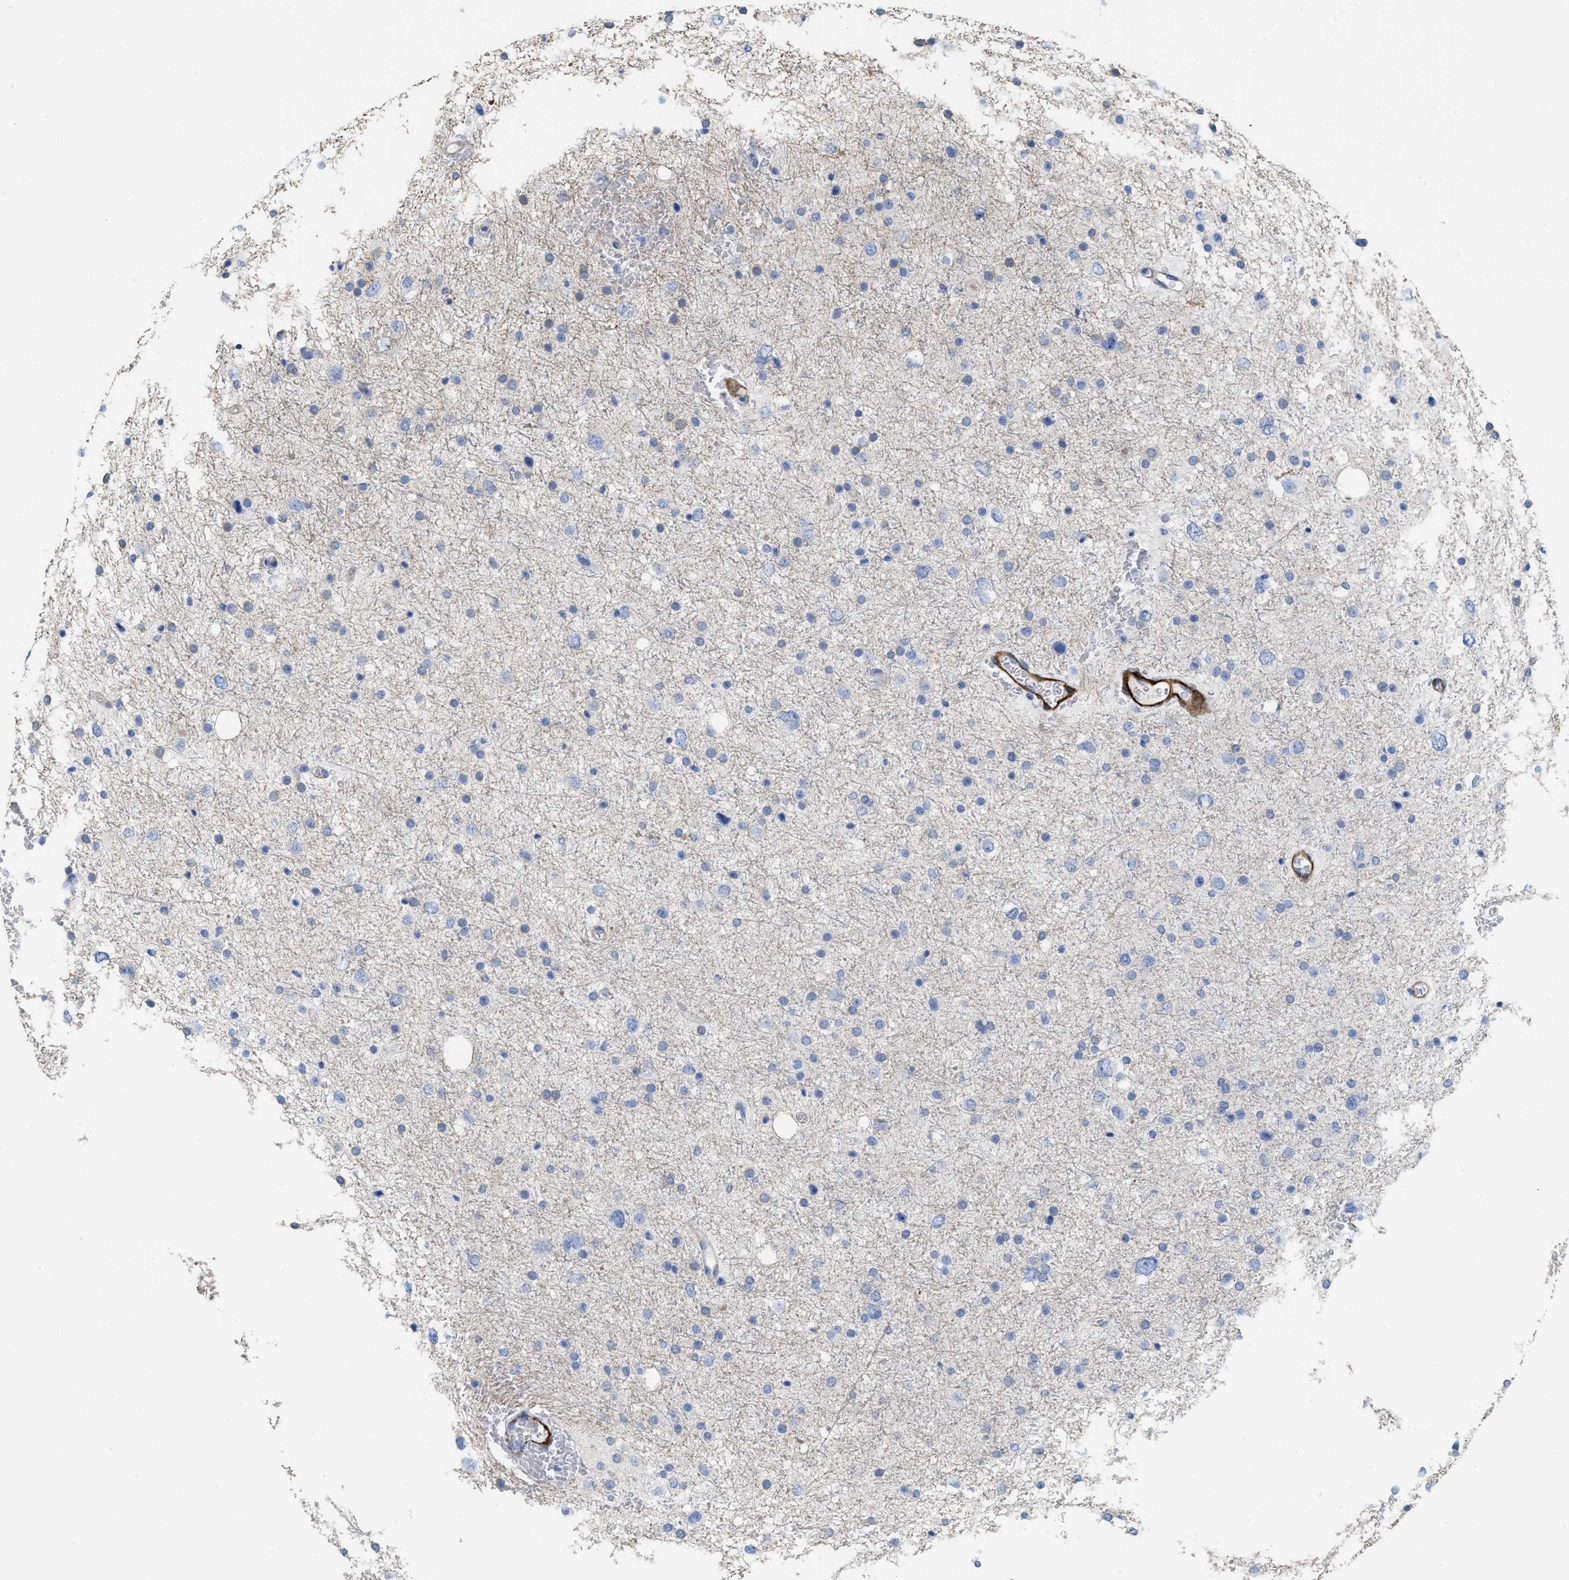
{"staining": {"intensity": "negative", "quantity": "none", "location": "none"}, "tissue": "glioma", "cell_type": "Tumor cells", "image_type": "cancer", "snomed": [{"axis": "morphology", "description": "Glioma, malignant, Low grade"}, {"axis": "topography", "description": "Brain"}], "caption": "Tumor cells are negative for protein expression in human glioma.", "gene": "TAGLN", "patient": {"sex": "female", "age": 37}}